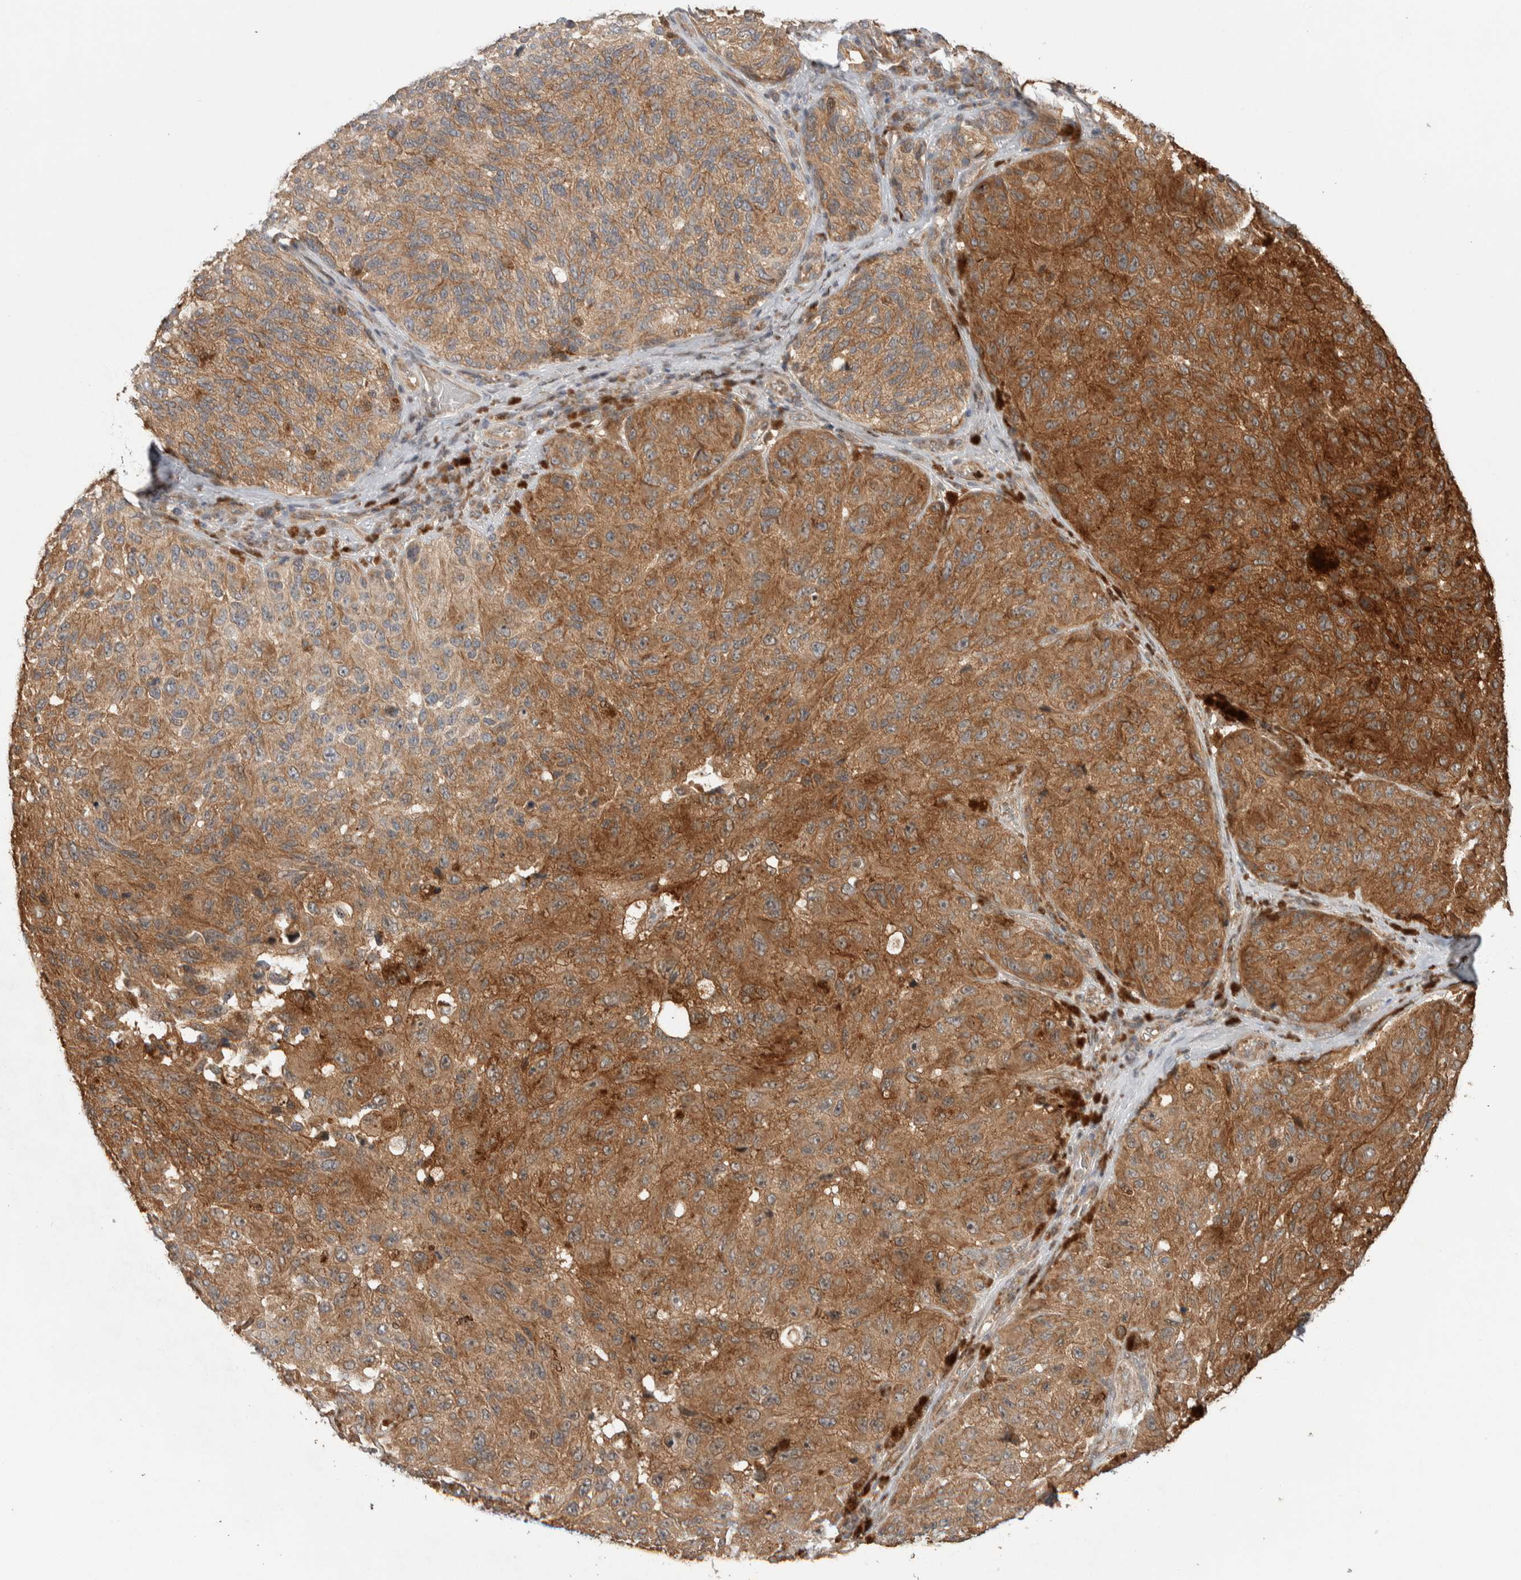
{"staining": {"intensity": "moderate", "quantity": ">75%", "location": "cytoplasmic/membranous"}, "tissue": "melanoma", "cell_type": "Tumor cells", "image_type": "cancer", "snomed": [{"axis": "morphology", "description": "Malignant melanoma, NOS"}, {"axis": "topography", "description": "Skin"}], "caption": "This histopathology image reveals malignant melanoma stained with IHC to label a protein in brown. The cytoplasmic/membranous of tumor cells show moderate positivity for the protein. Nuclei are counter-stained blue.", "gene": "VPS53", "patient": {"sex": "female", "age": 73}}